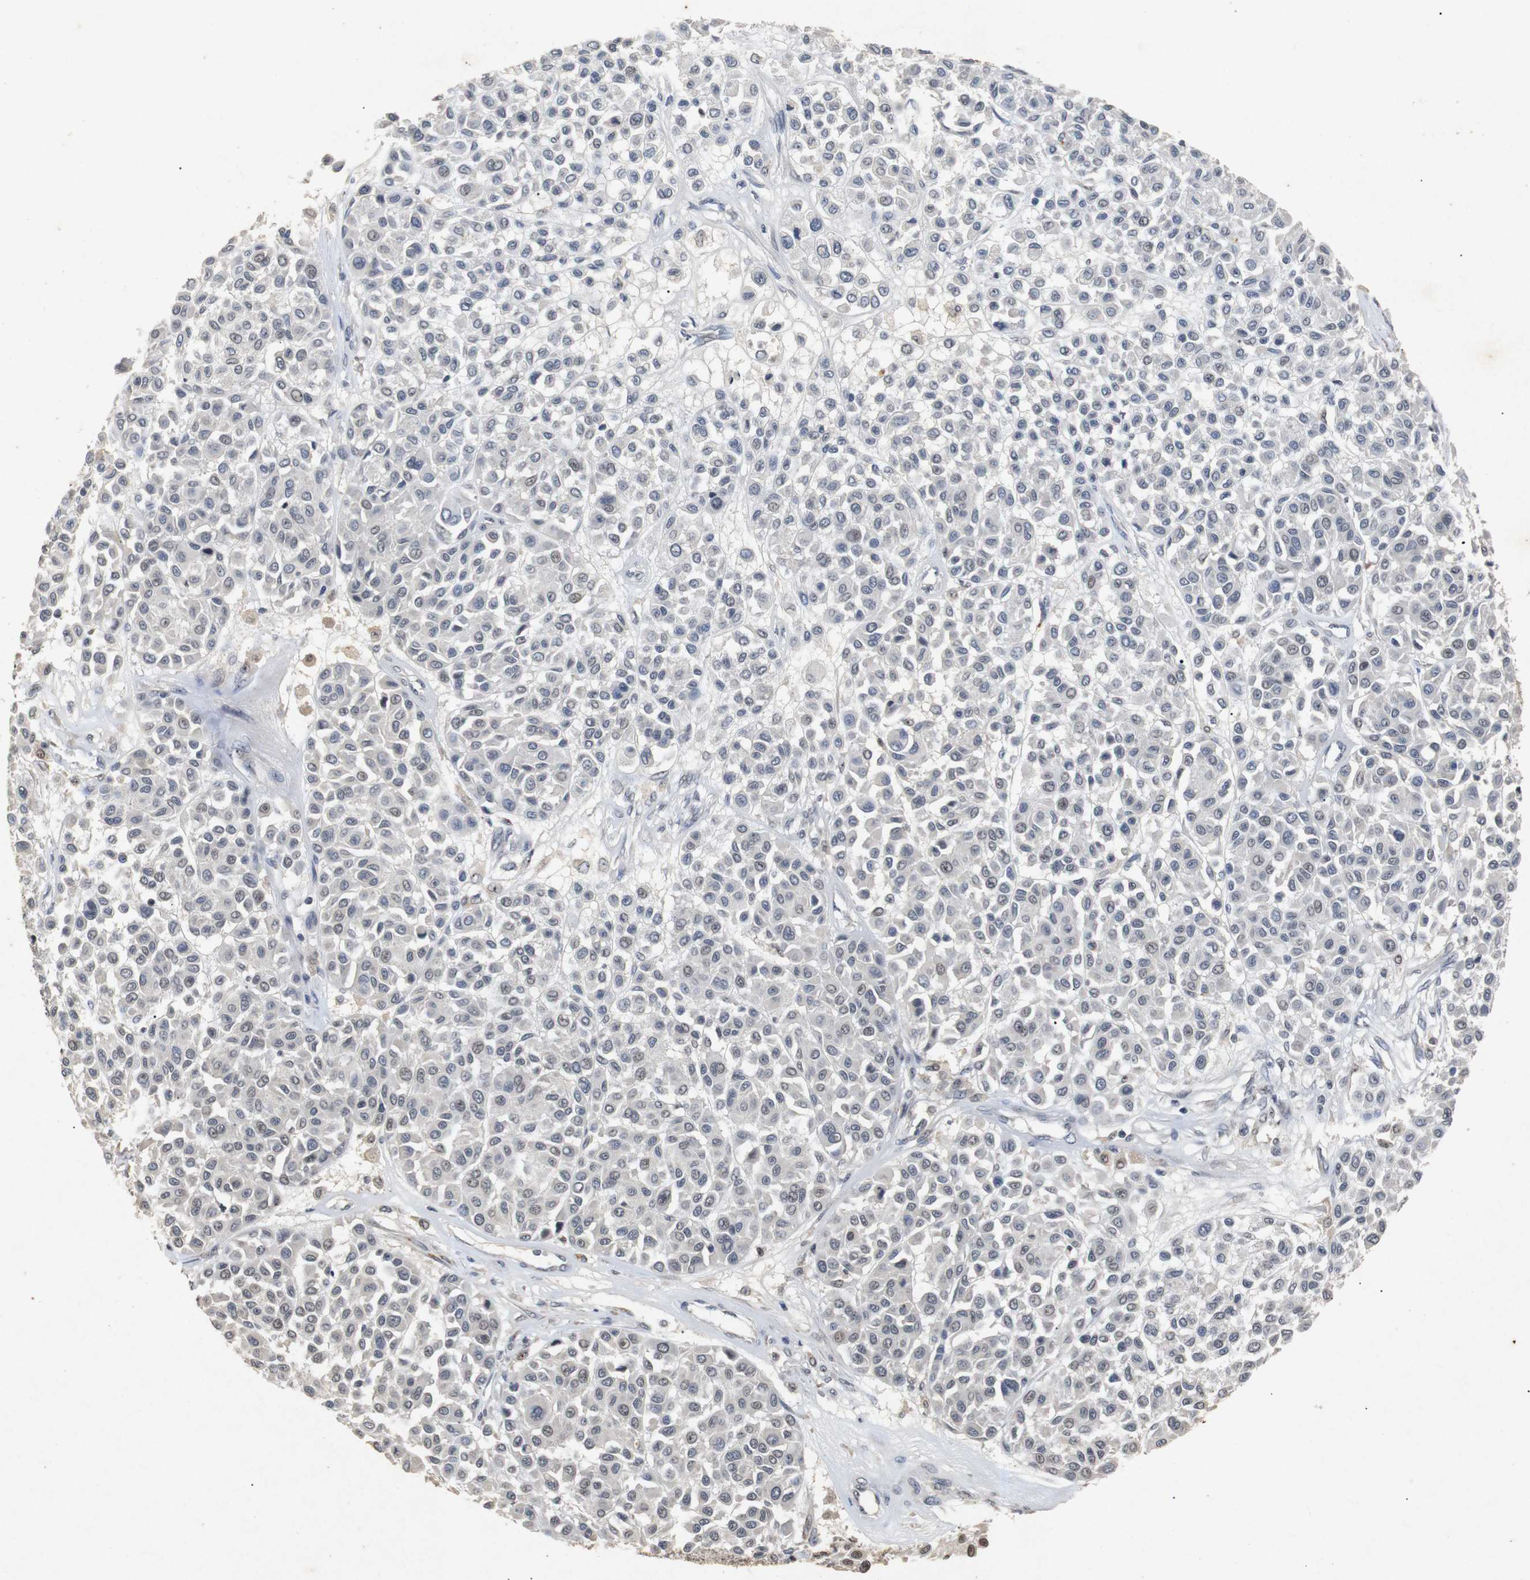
{"staining": {"intensity": "negative", "quantity": "none", "location": "none"}, "tissue": "melanoma", "cell_type": "Tumor cells", "image_type": "cancer", "snomed": [{"axis": "morphology", "description": "Malignant melanoma, Metastatic site"}, {"axis": "topography", "description": "Soft tissue"}], "caption": "High power microscopy histopathology image of an immunohistochemistry (IHC) histopathology image of malignant melanoma (metastatic site), revealing no significant positivity in tumor cells. The staining was performed using DAB to visualize the protein expression in brown, while the nuclei were stained in blue with hematoxylin (Magnification: 20x).", "gene": "PARN", "patient": {"sex": "male", "age": 41}}